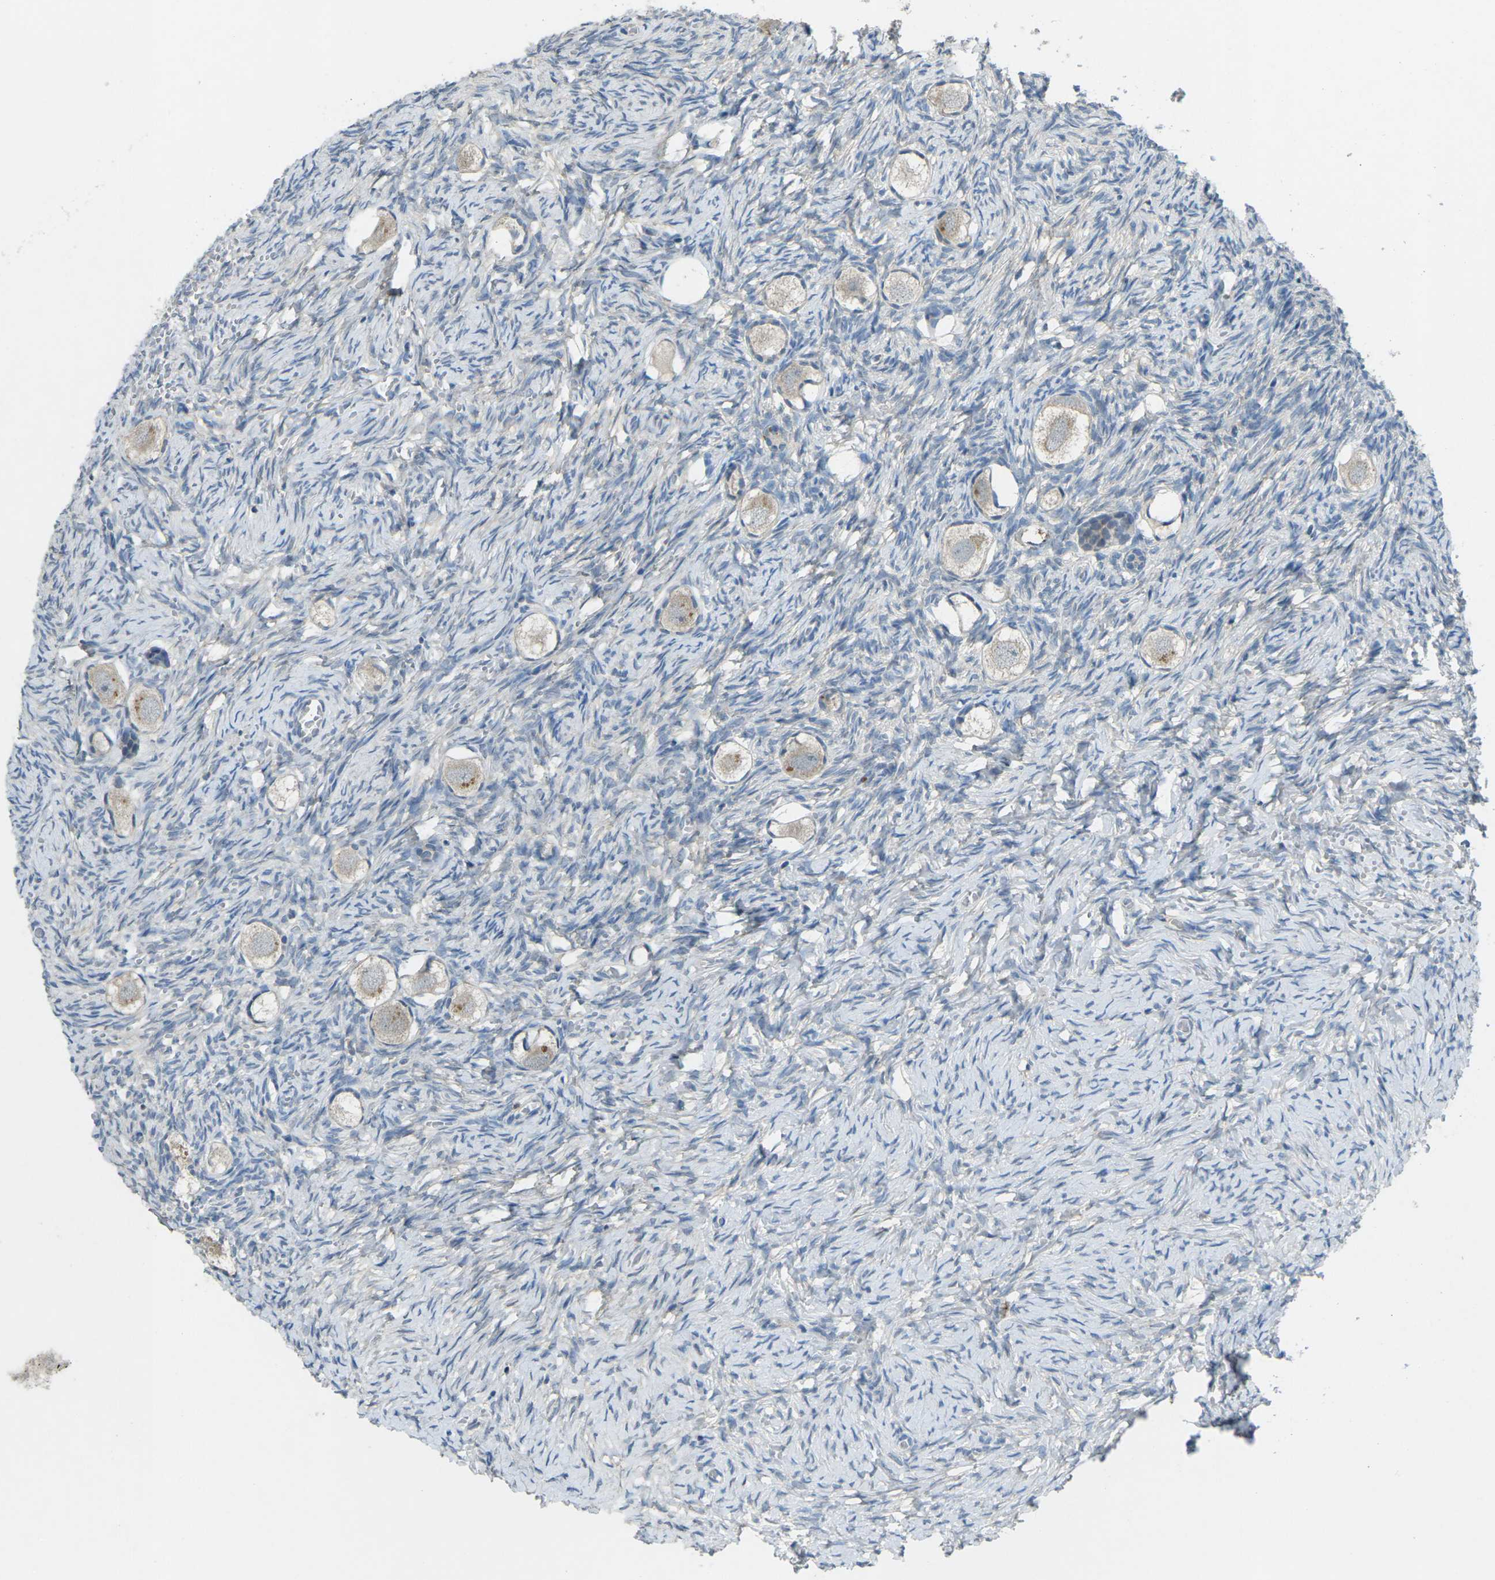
{"staining": {"intensity": "weak", "quantity": "25%-75%", "location": "cytoplasmic/membranous"}, "tissue": "ovary", "cell_type": "Follicle cells", "image_type": "normal", "snomed": [{"axis": "morphology", "description": "Normal tissue, NOS"}, {"axis": "topography", "description": "Ovary"}], "caption": "About 25%-75% of follicle cells in unremarkable ovary demonstrate weak cytoplasmic/membranous protein expression as visualized by brown immunohistochemical staining.", "gene": "CD19", "patient": {"sex": "female", "age": 27}}